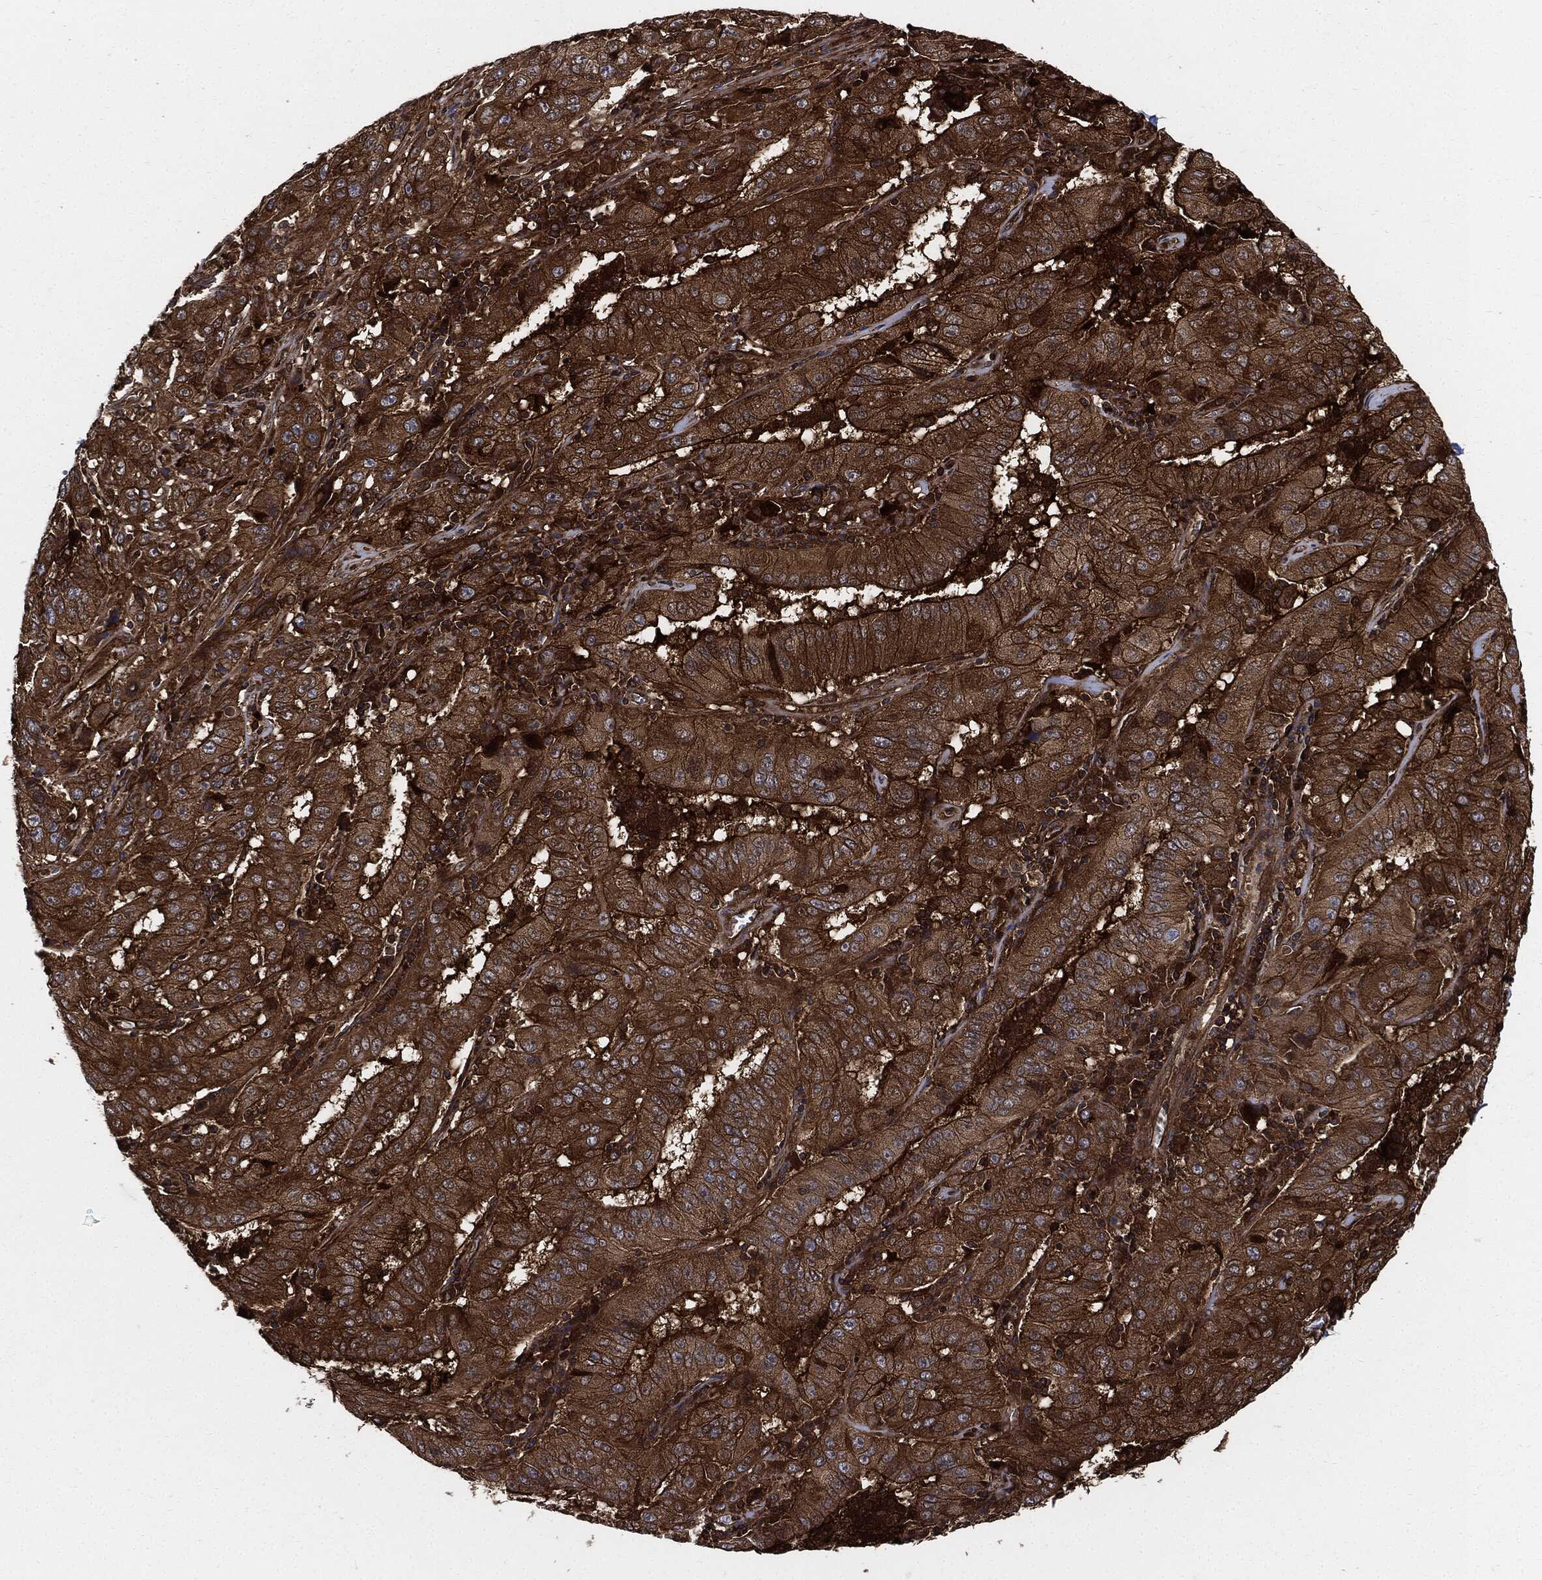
{"staining": {"intensity": "strong", "quantity": ">75%", "location": "cytoplasmic/membranous"}, "tissue": "pancreatic cancer", "cell_type": "Tumor cells", "image_type": "cancer", "snomed": [{"axis": "morphology", "description": "Adenocarcinoma, NOS"}, {"axis": "topography", "description": "Pancreas"}], "caption": "Strong cytoplasmic/membranous protein staining is appreciated in about >75% of tumor cells in pancreatic cancer.", "gene": "XPNPEP1", "patient": {"sex": "male", "age": 63}}